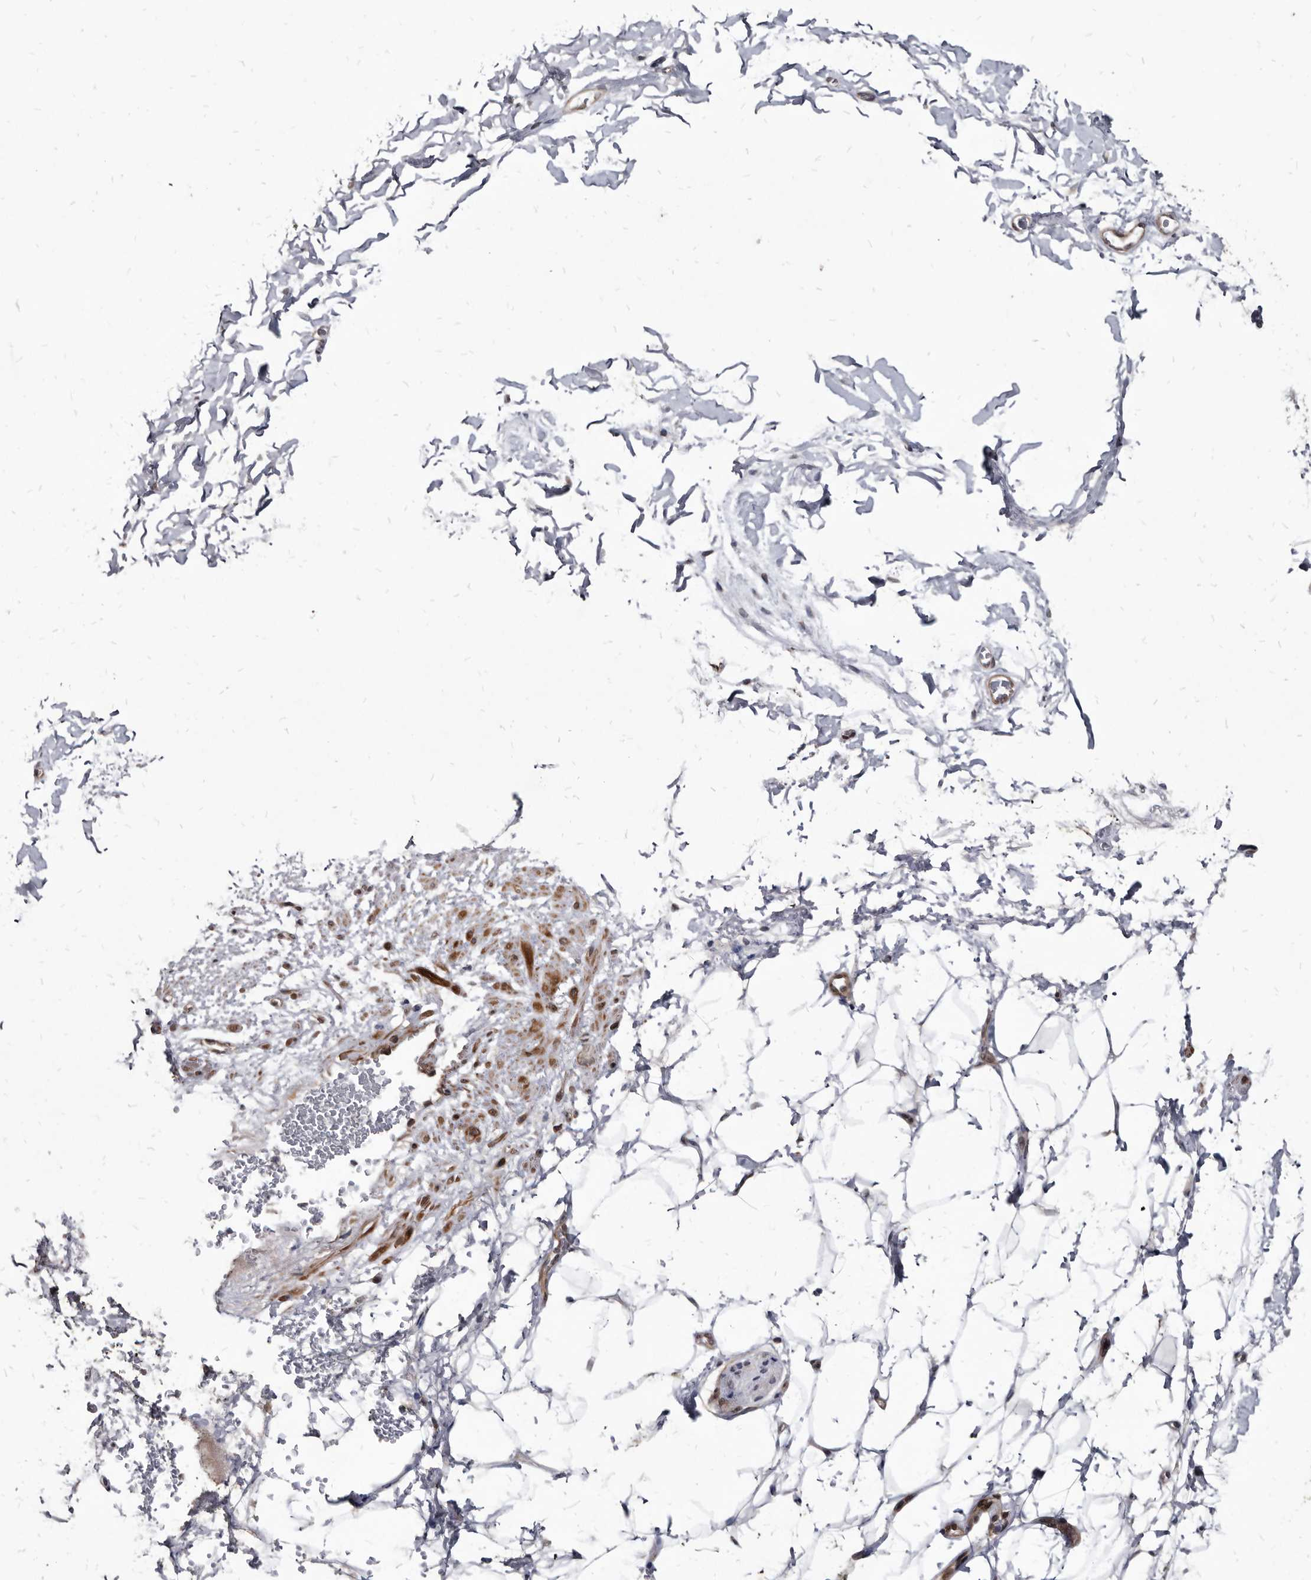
{"staining": {"intensity": "negative", "quantity": "none", "location": "none"}, "tissue": "adipose tissue", "cell_type": "Adipocytes", "image_type": "normal", "snomed": [{"axis": "morphology", "description": "Normal tissue, NOS"}, {"axis": "morphology", "description": "Adenocarcinoma, NOS"}, {"axis": "topography", "description": "Pancreas"}, {"axis": "topography", "description": "Peripheral nerve tissue"}], "caption": "DAB immunohistochemical staining of benign human adipose tissue reveals no significant positivity in adipocytes.", "gene": "PROM1", "patient": {"sex": "male", "age": 59}}